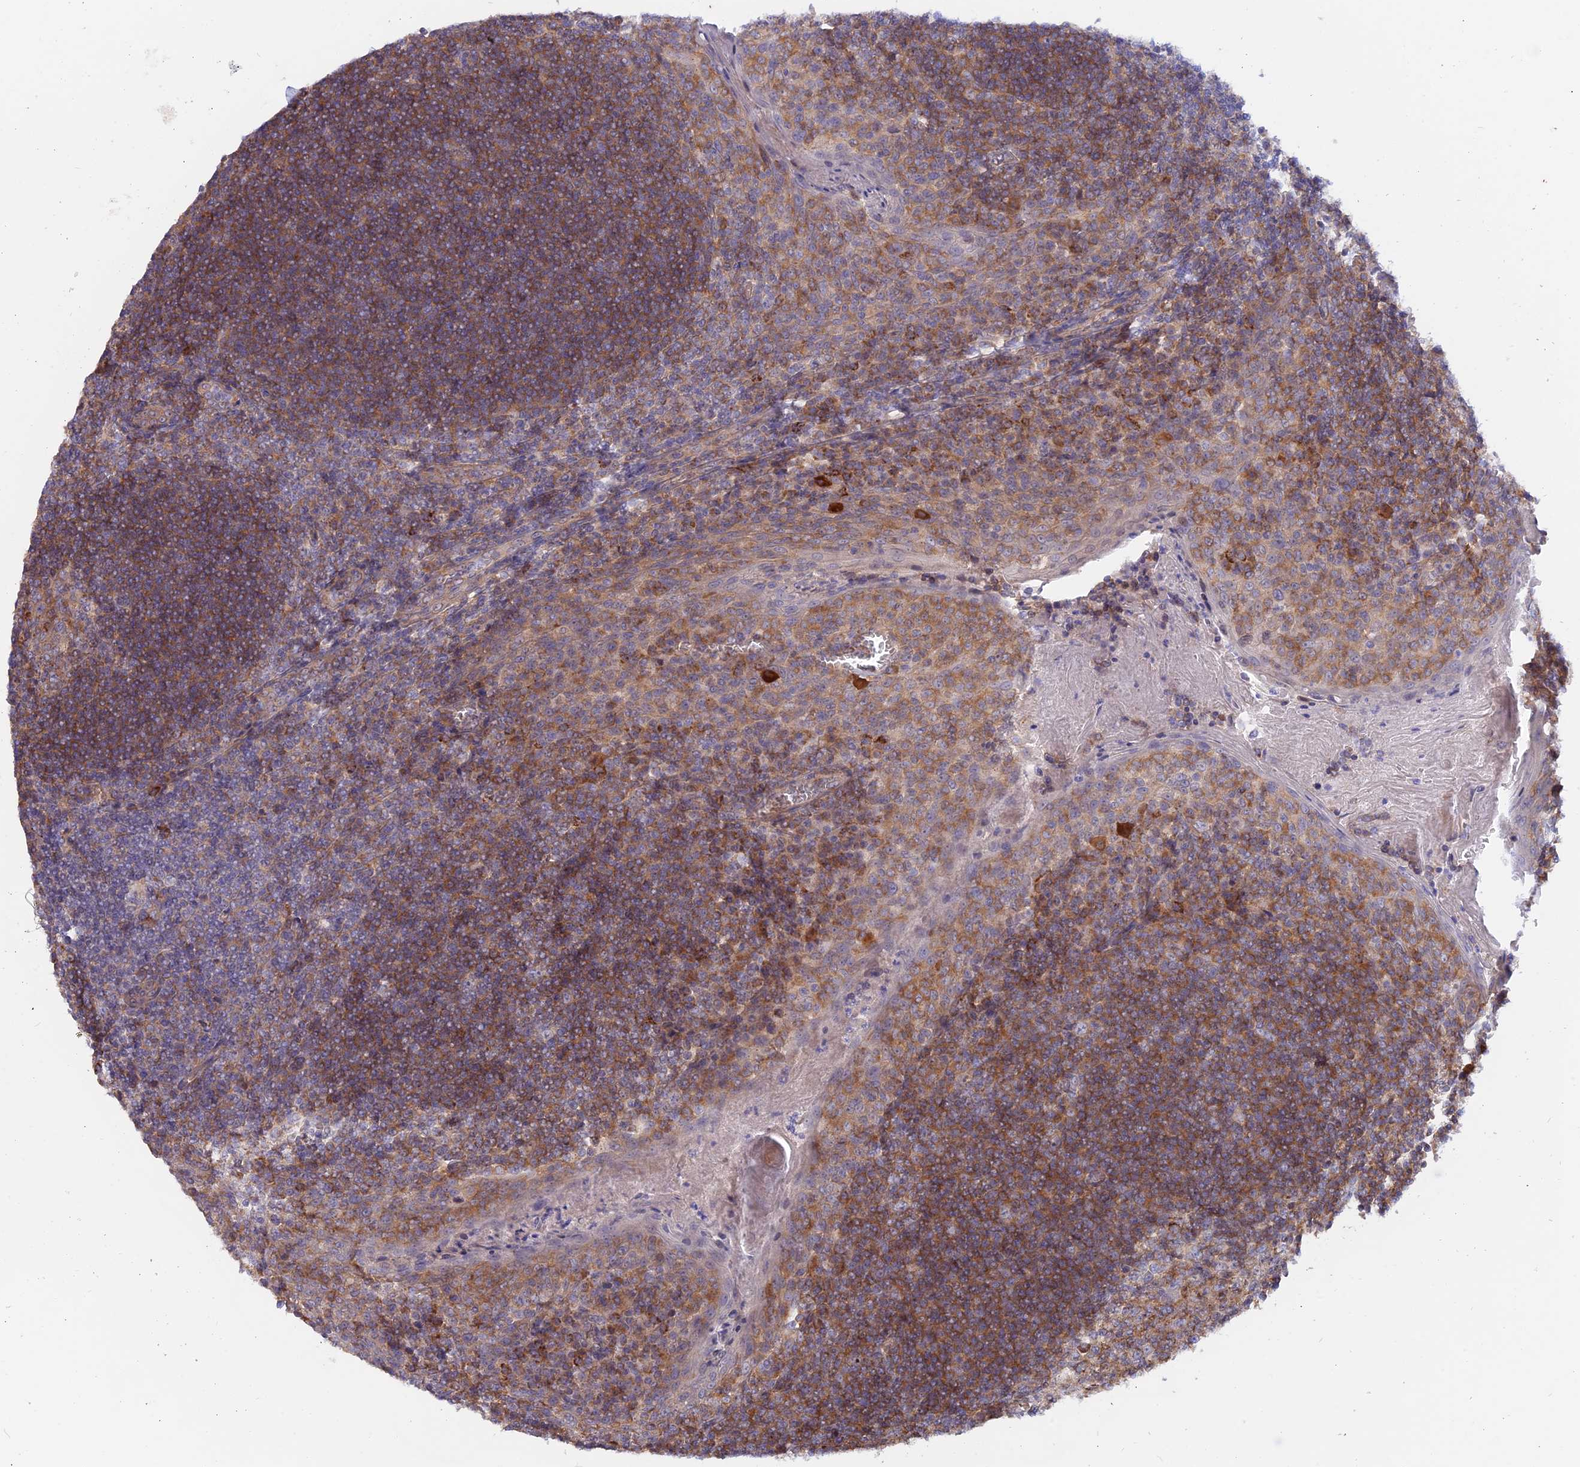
{"staining": {"intensity": "moderate", "quantity": "25%-75%", "location": "cytoplasmic/membranous"}, "tissue": "tonsil", "cell_type": "Germinal center cells", "image_type": "normal", "snomed": [{"axis": "morphology", "description": "Normal tissue, NOS"}, {"axis": "topography", "description": "Tonsil"}], "caption": "Tonsil stained for a protein (brown) displays moderate cytoplasmic/membranous positive staining in approximately 25%-75% of germinal center cells.", "gene": "HYCC1", "patient": {"sex": "male", "age": 27}}